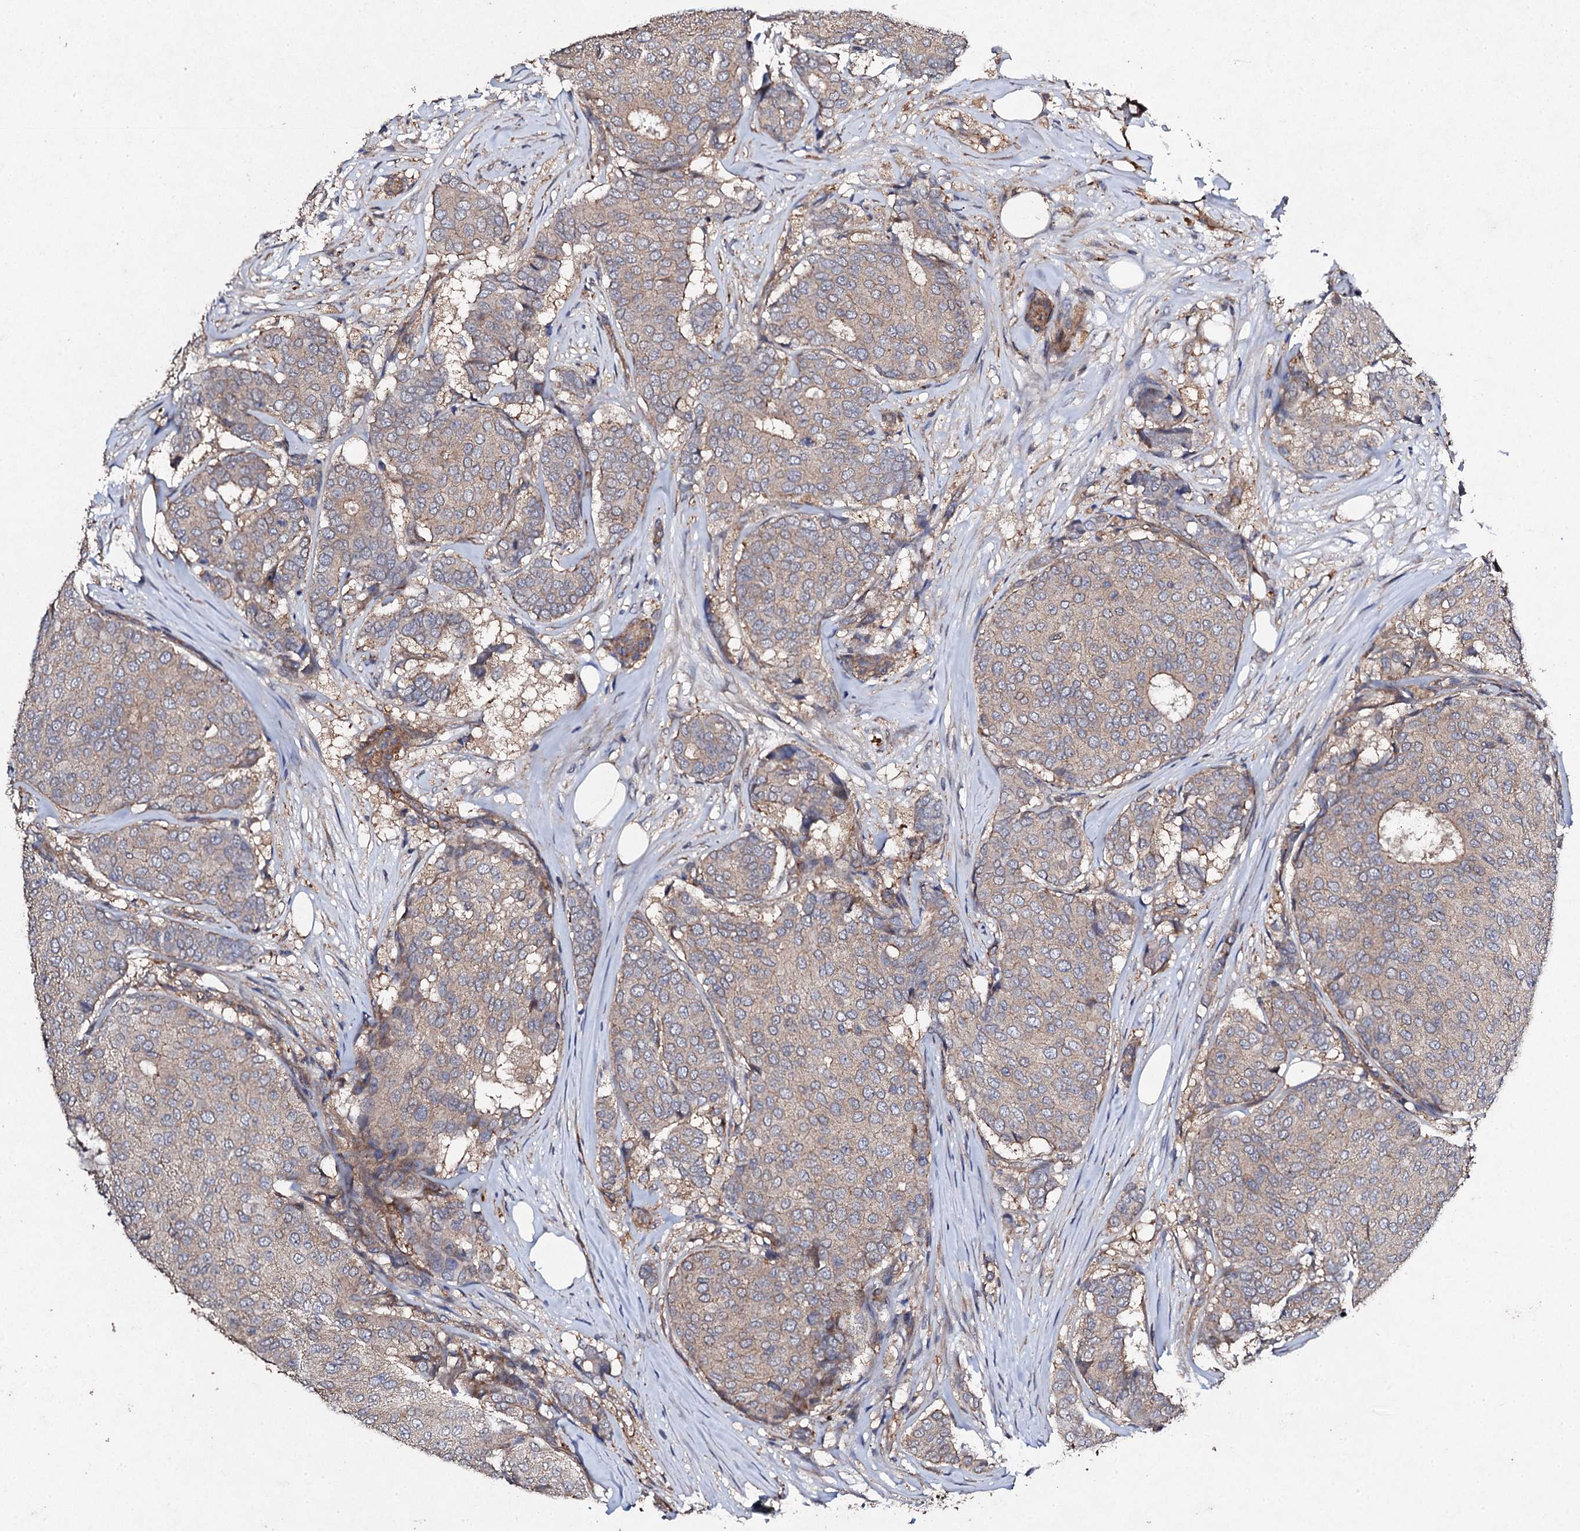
{"staining": {"intensity": "weak", "quantity": "25%-75%", "location": "cytoplasmic/membranous"}, "tissue": "breast cancer", "cell_type": "Tumor cells", "image_type": "cancer", "snomed": [{"axis": "morphology", "description": "Duct carcinoma"}, {"axis": "topography", "description": "Breast"}], "caption": "Protein analysis of breast cancer (intraductal carcinoma) tissue demonstrates weak cytoplasmic/membranous staining in about 25%-75% of tumor cells.", "gene": "MOCOS", "patient": {"sex": "female", "age": 75}}